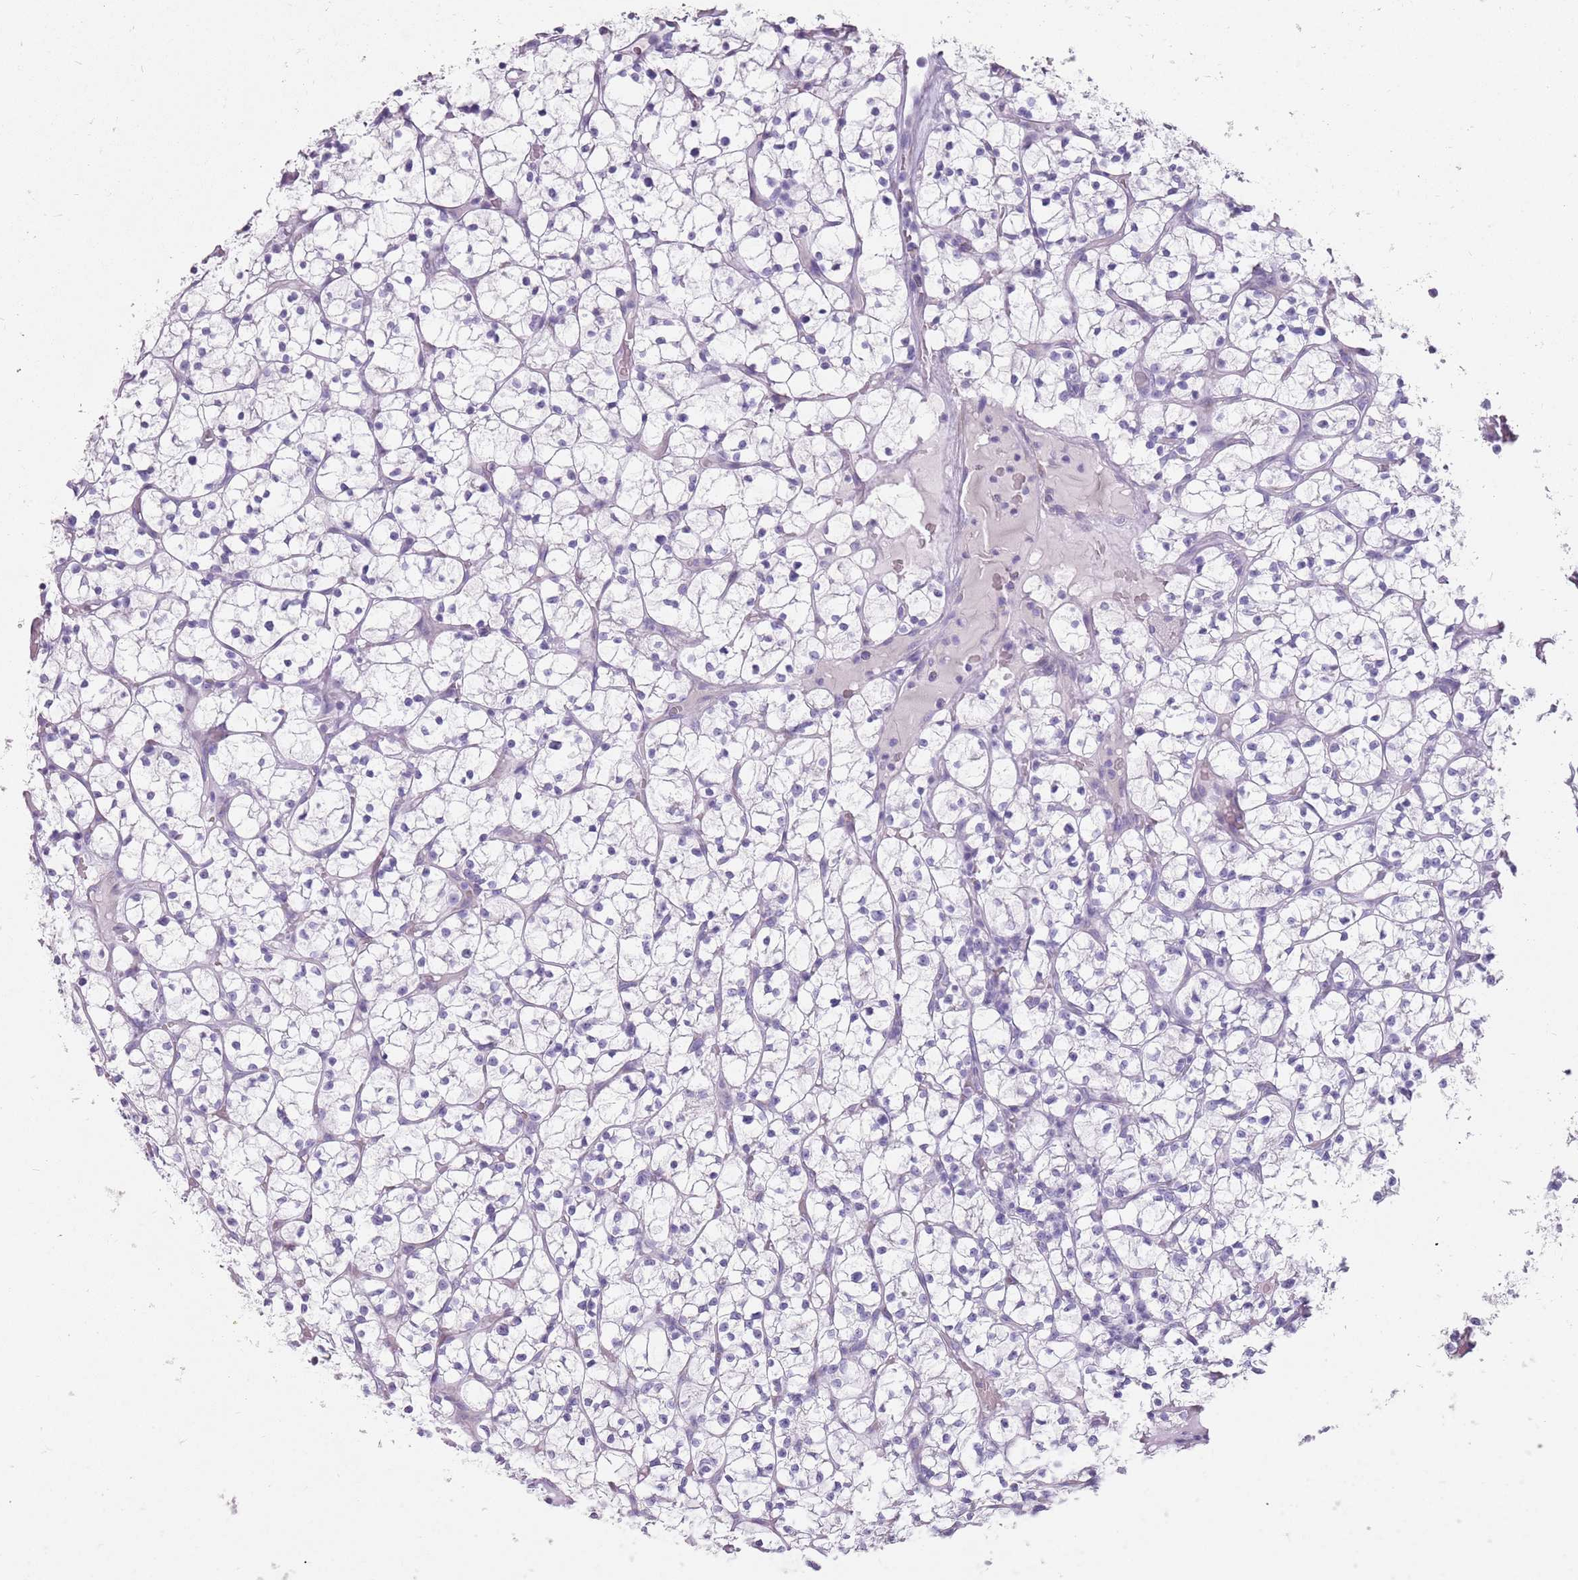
{"staining": {"intensity": "negative", "quantity": "none", "location": "none"}, "tissue": "renal cancer", "cell_type": "Tumor cells", "image_type": "cancer", "snomed": [{"axis": "morphology", "description": "Adenocarcinoma, NOS"}, {"axis": "topography", "description": "Kidney"}], "caption": "High power microscopy micrograph of an immunohistochemistry (IHC) photomicrograph of renal cancer, revealing no significant positivity in tumor cells.", "gene": "DDX4", "patient": {"sex": "female", "age": 64}}